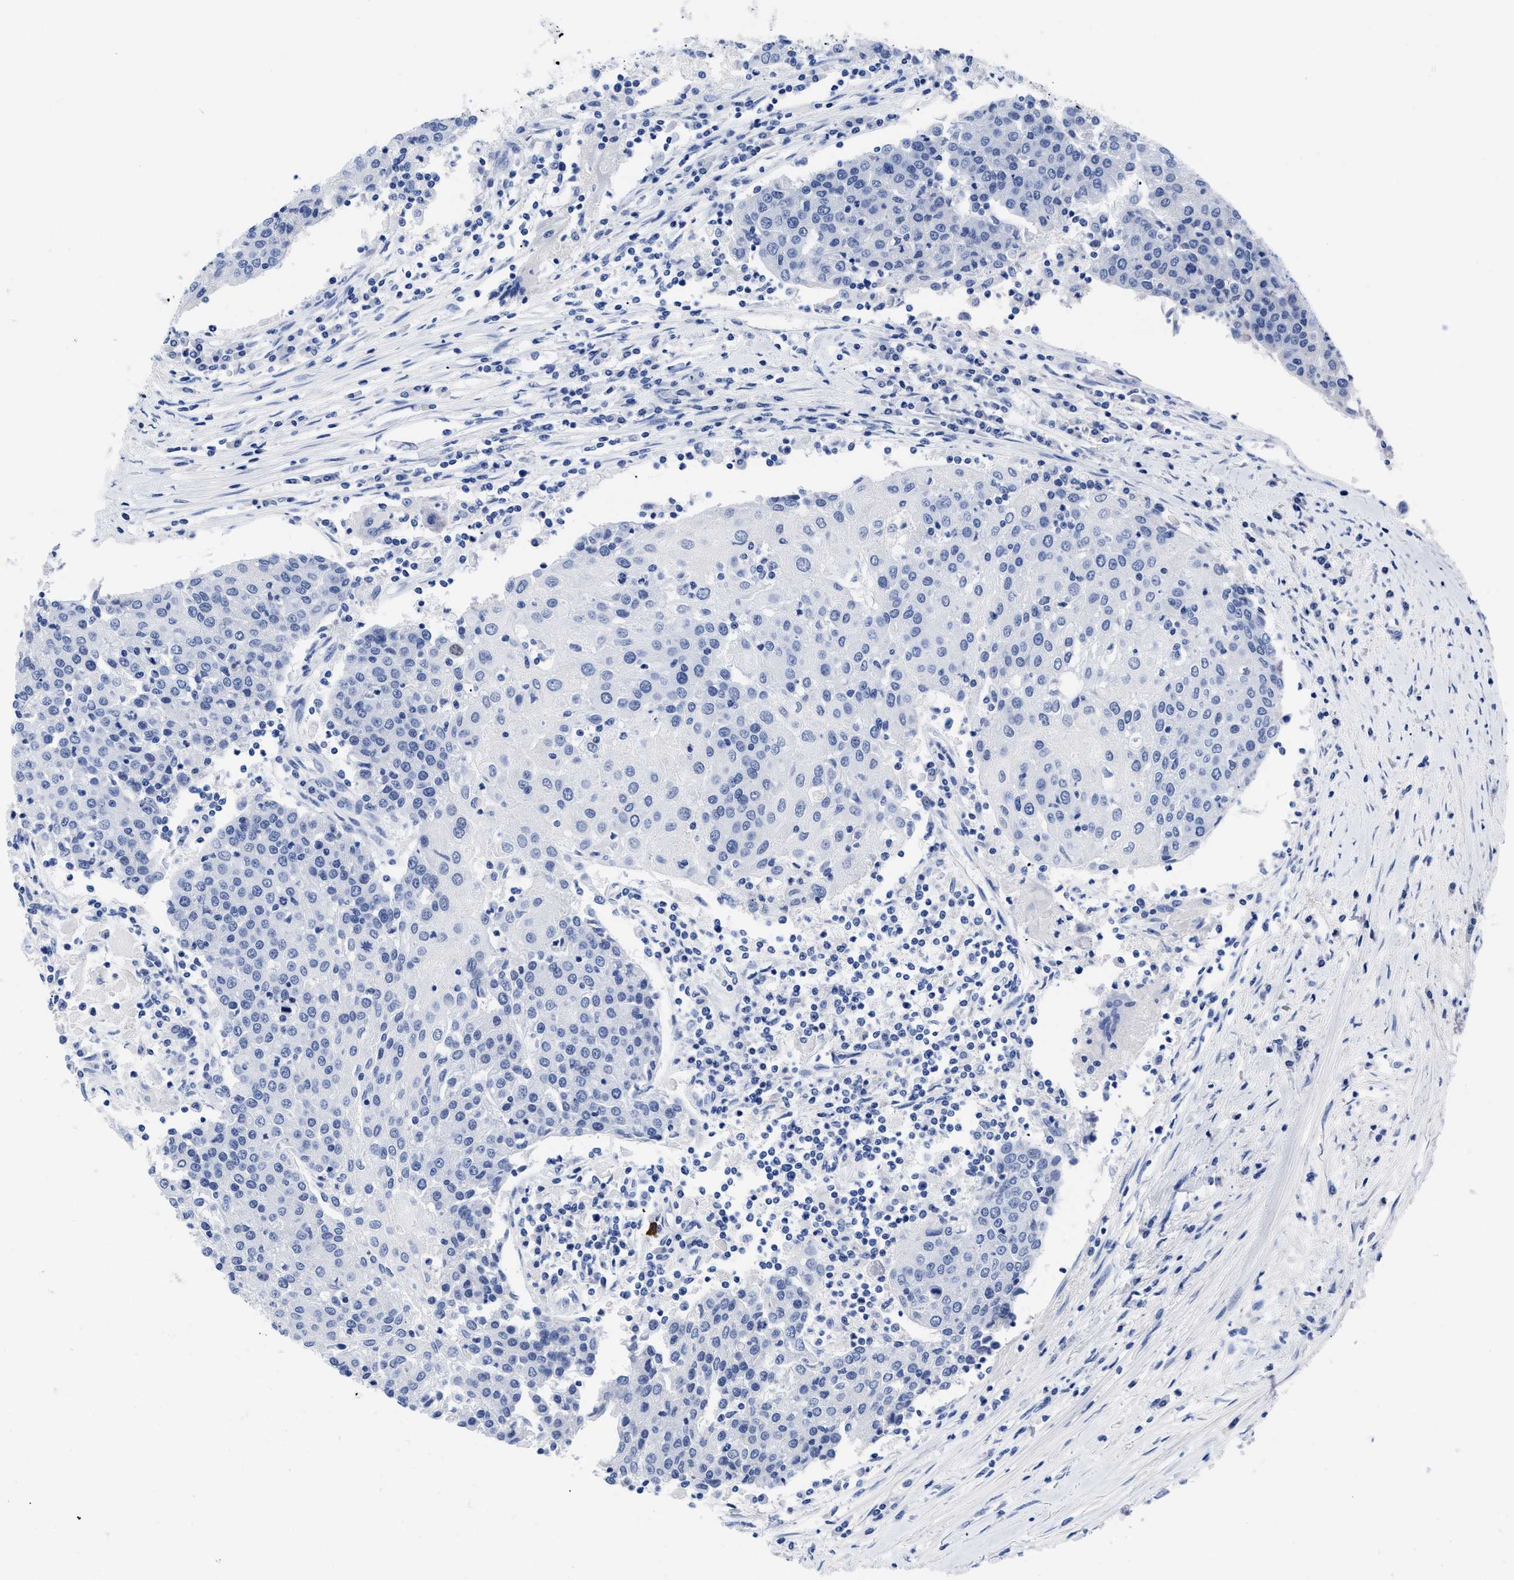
{"staining": {"intensity": "negative", "quantity": "none", "location": "none"}, "tissue": "urothelial cancer", "cell_type": "Tumor cells", "image_type": "cancer", "snomed": [{"axis": "morphology", "description": "Urothelial carcinoma, High grade"}, {"axis": "topography", "description": "Urinary bladder"}], "caption": "IHC of urothelial cancer demonstrates no expression in tumor cells. (DAB immunohistochemistry with hematoxylin counter stain).", "gene": "TREML1", "patient": {"sex": "female", "age": 85}}